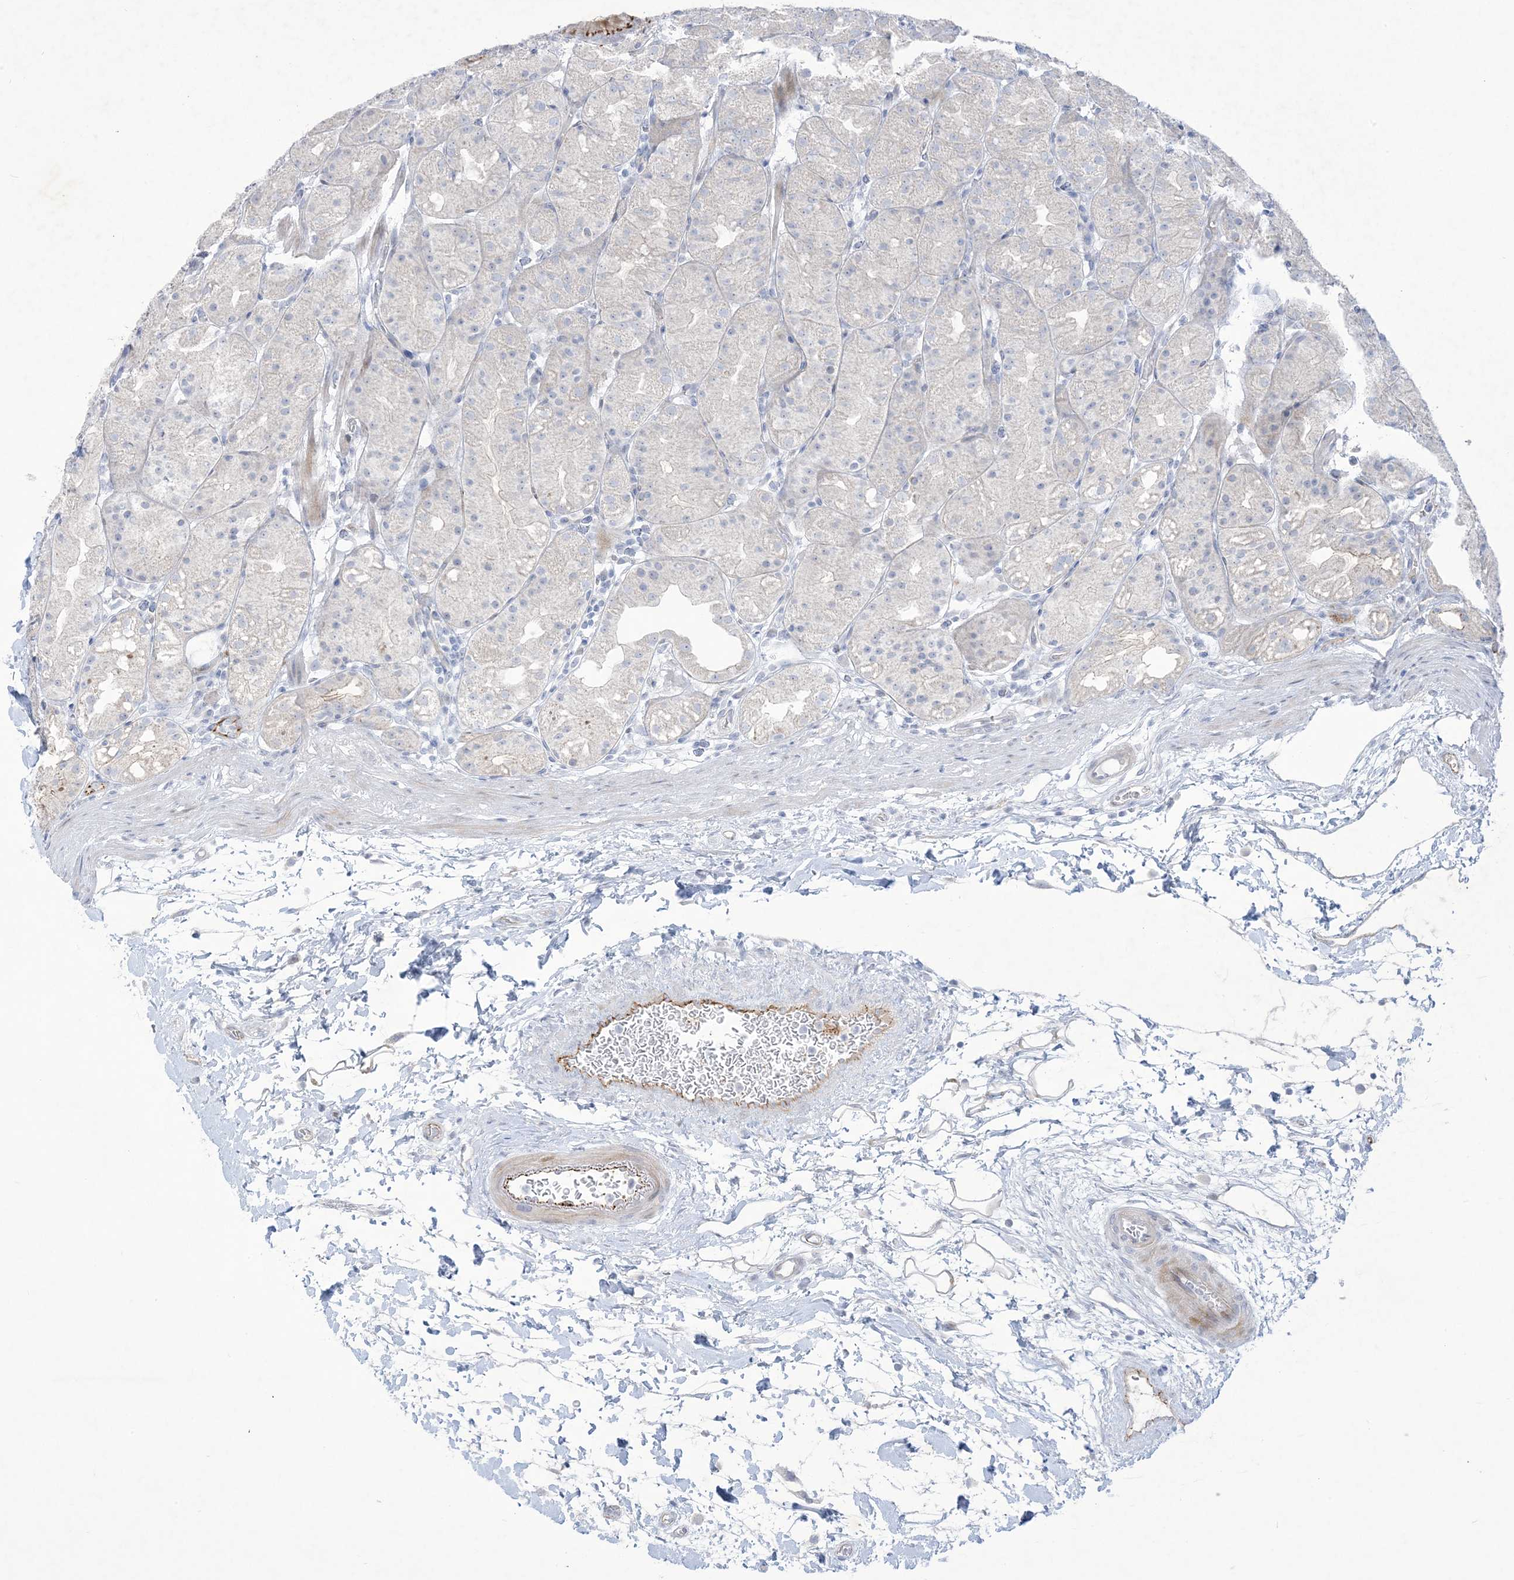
{"staining": {"intensity": "negative", "quantity": "none", "location": "none"}, "tissue": "stomach", "cell_type": "Glandular cells", "image_type": "normal", "snomed": [{"axis": "morphology", "description": "Normal tissue, NOS"}, {"axis": "topography", "description": "Stomach, upper"}], "caption": "DAB (3,3'-diaminobenzidine) immunohistochemical staining of normal human stomach shows no significant staining in glandular cells. The staining is performed using DAB (3,3'-diaminobenzidine) brown chromogen with nuclei counter-stained in using hematoxylin.", "gene": "B3GNT7", "patient": {"sex": "male", "age": 48}}